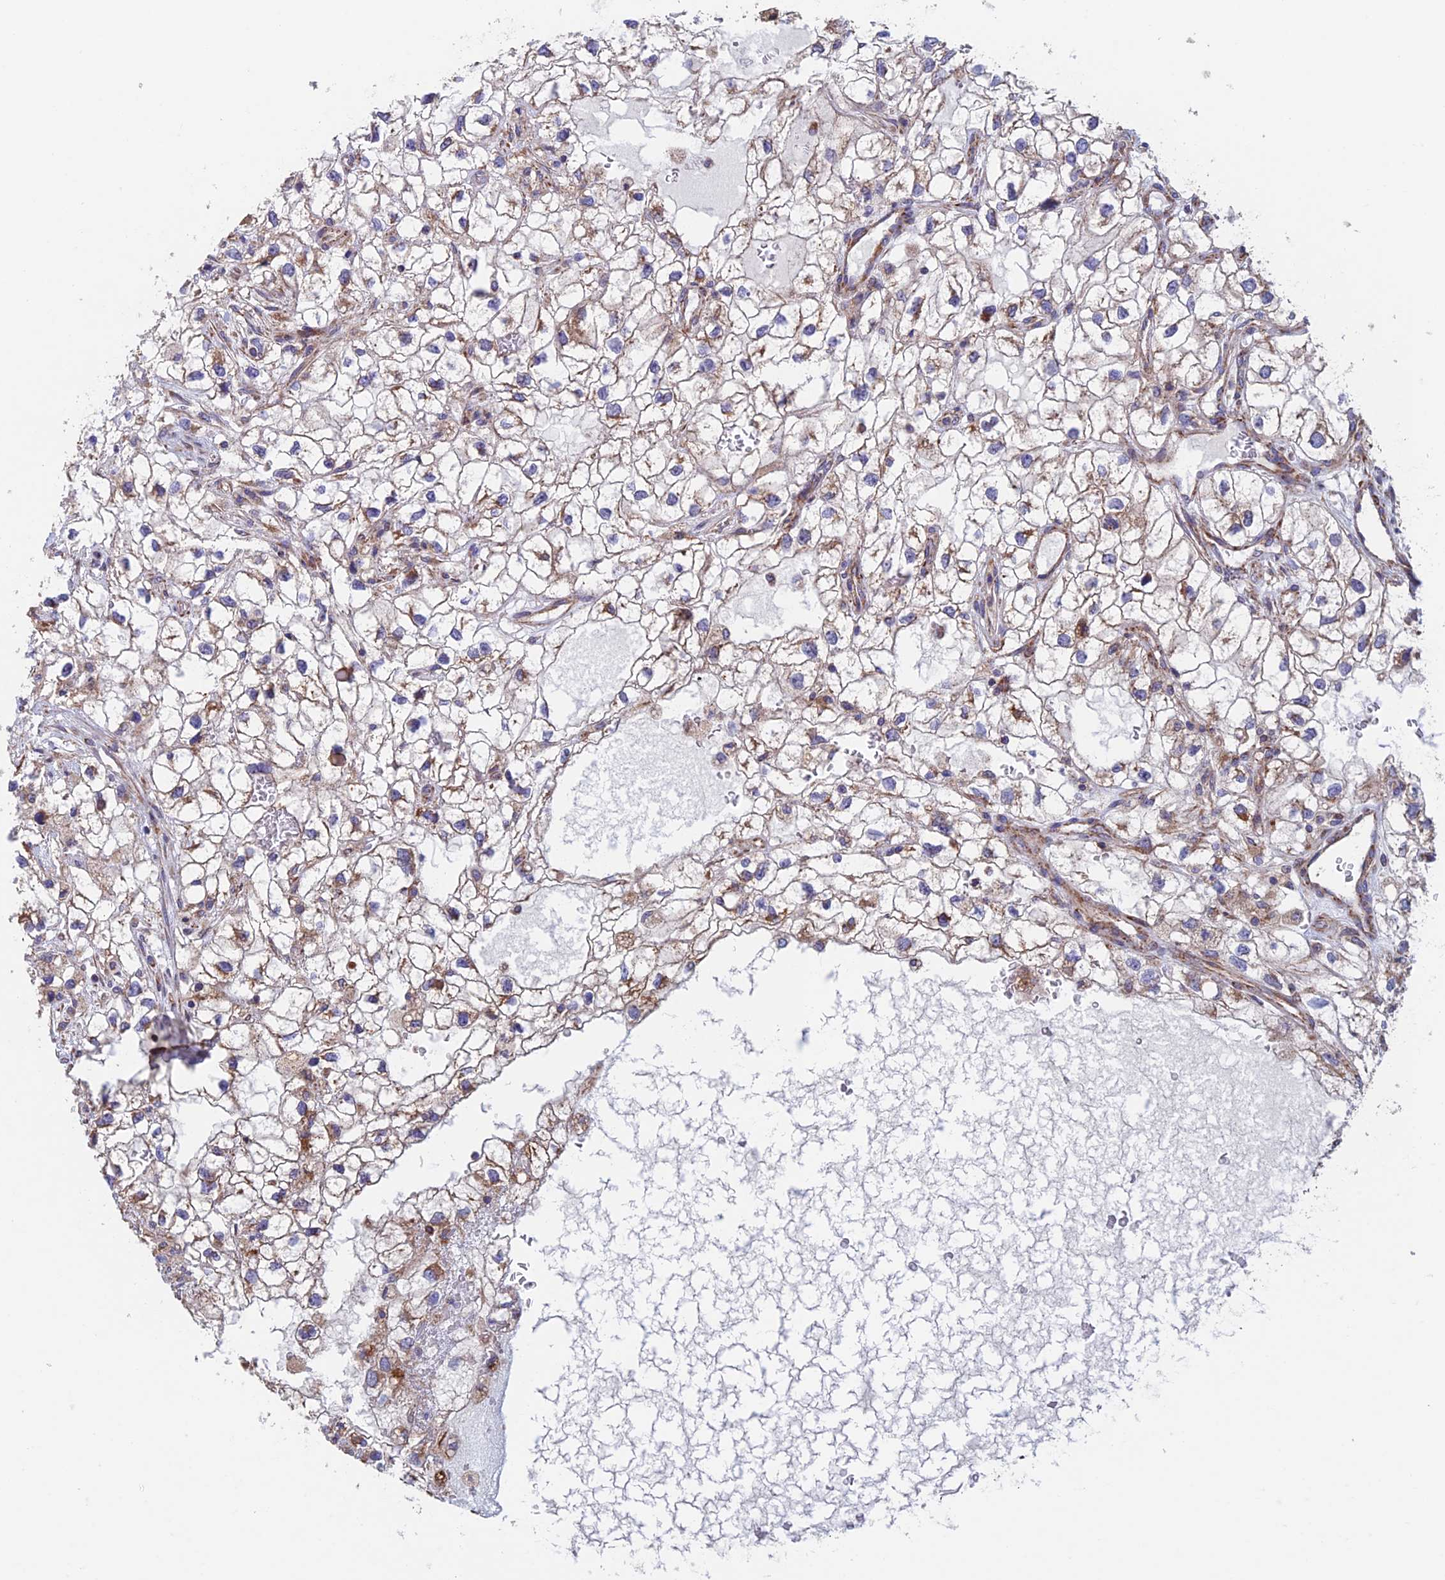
{"staining": {"intensity": "negative", "quantity": "none", "location": "none"}, "tissue": "renal cancer", "cell_type": "Tumor cells", "image_type": "cancer", "snomed": [{"axis": "morphology", "description": "Adenocarcinoma, NOS"}, {"axis": "topography", "description": "Kidney"}], "caption": "DAB (3,3'-diaminobenzidine) immunohistochemical staining of adenocarcinoma (renal) demonstrates no significant staining in tumor cells.", "gene": "MRPL1", "patient": {"sex": "male", "age": 59}}